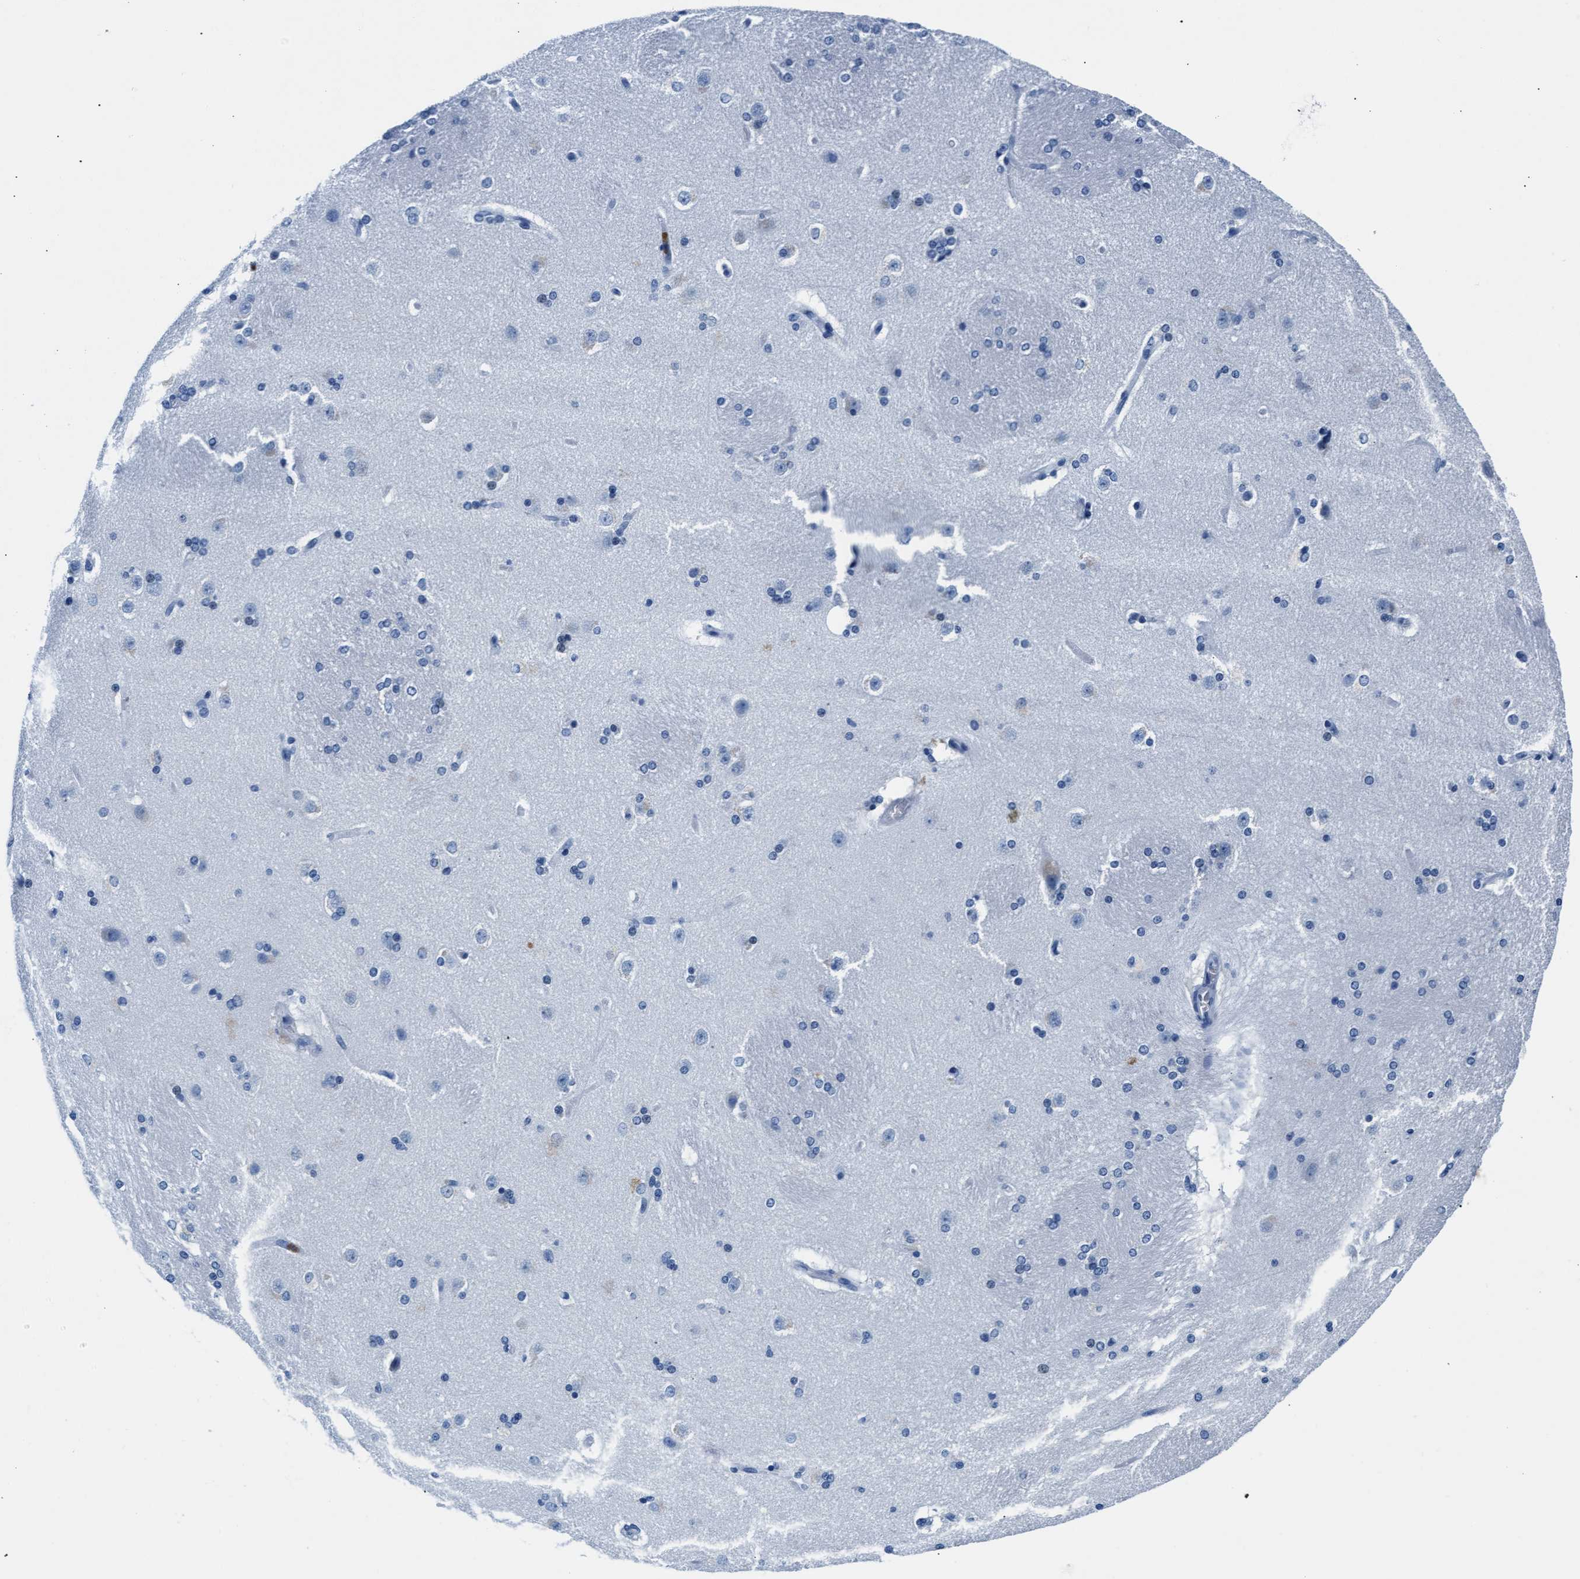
{"staining": {"intensity": "negative", "quantity": "none", "location": "none"}, "tissue": "caudate", "cell_type": "Glial cells", "image_type": "normal", "snomed": [{"axis": "morphology", "description": "Normal tissue, NOS"}, {"axis": "topography", "description": "Lateral ventricle wall"}], "caption": "Caudate stained for a protein using immunohistochemistry (IHC) displays no positivity glial cells.", "gene": "MMP8", "patient": {"sex": "female", "age": 19}}